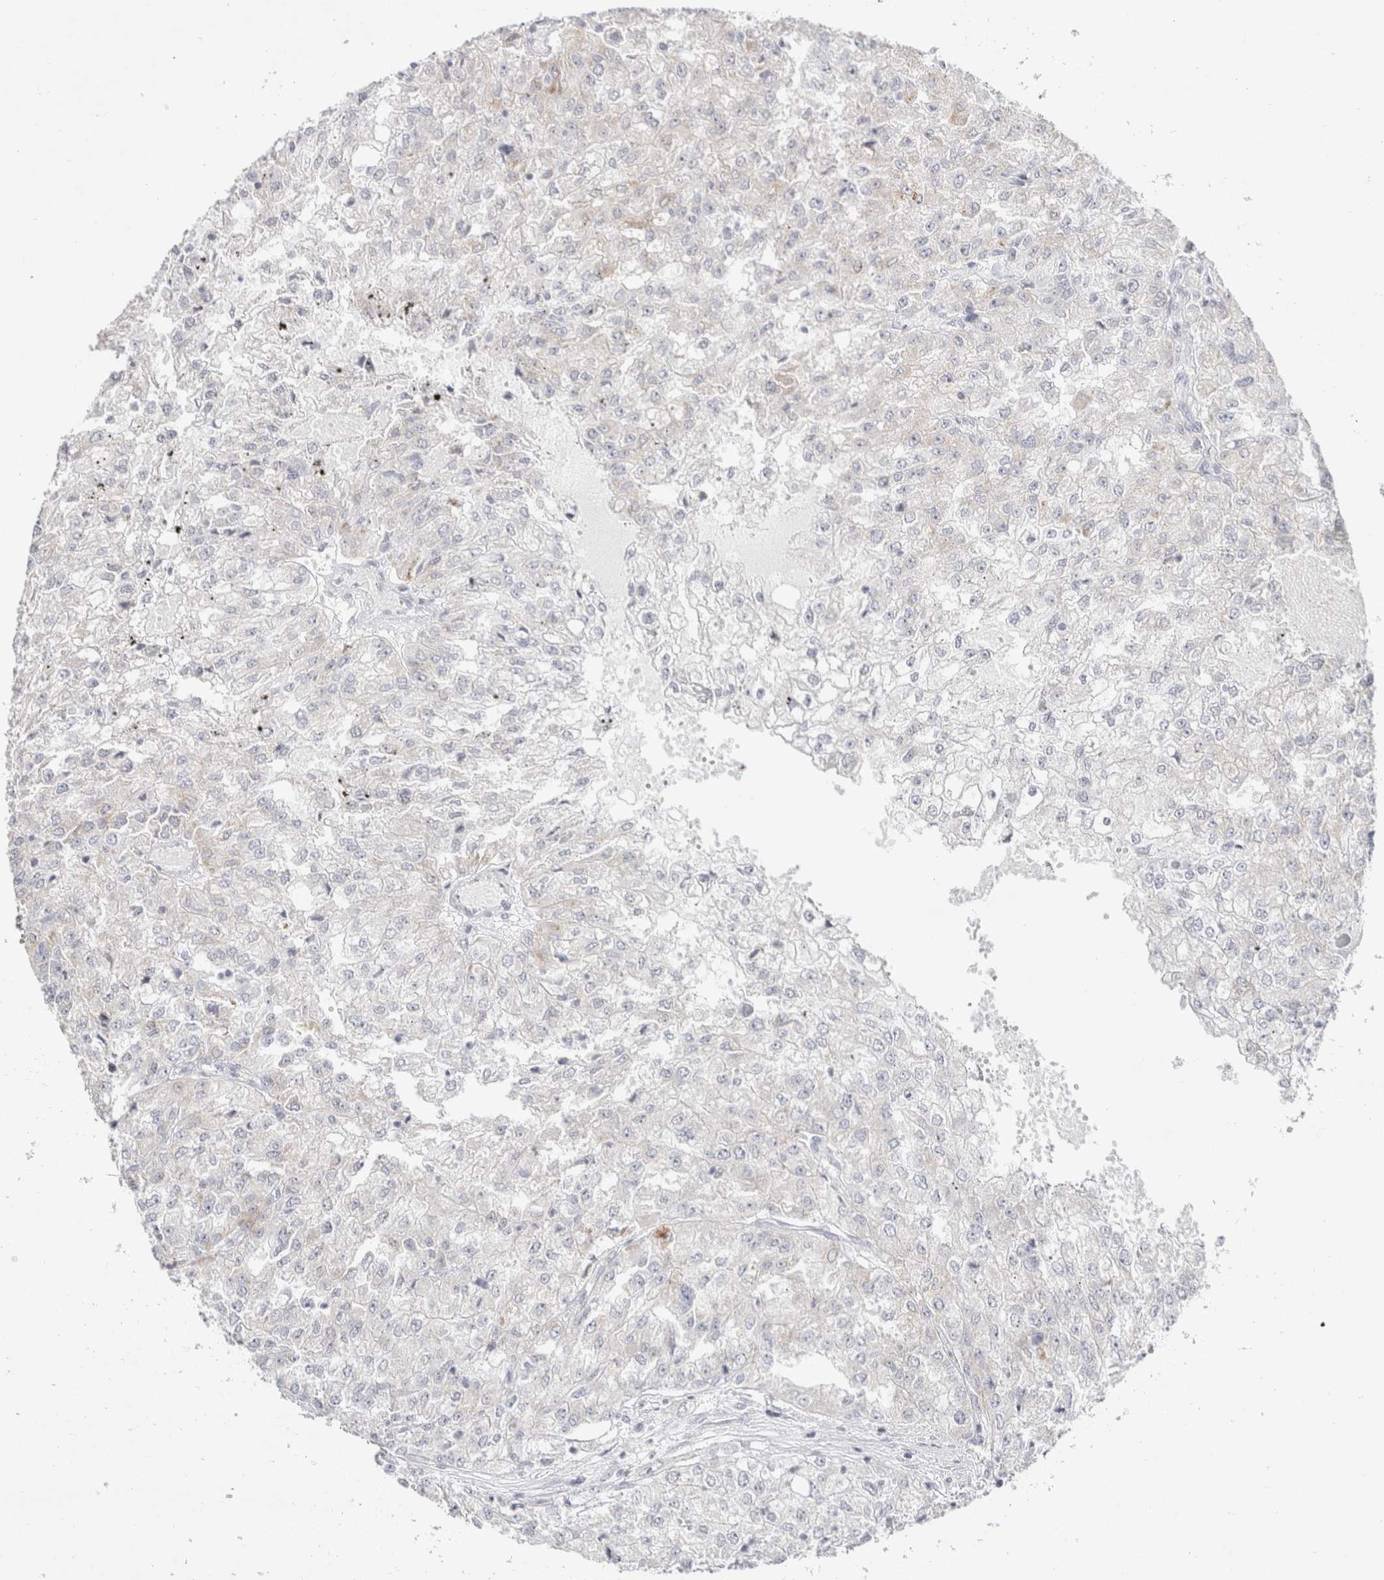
{"staining": {"intensity": "negative", "quantity": "none", "location": "none"}, "tissue": "renal cancer", "cell_type": "Tumor cells", "image_type": "cancer", "snomed": [{"axis": "morphology", "description": "Adenocarcinoma, NOS"}, {"axis": "topography", "description": "Kidney"}], "caption": "High power microscopy image of an immunohistochemistry (IHC) histopathology image of renal cancer (adenocarcinoma), revealing no significant expression in tumor cells.", "gene": "GARIN1A", "patient": {"sex": "female", "age": 54}}